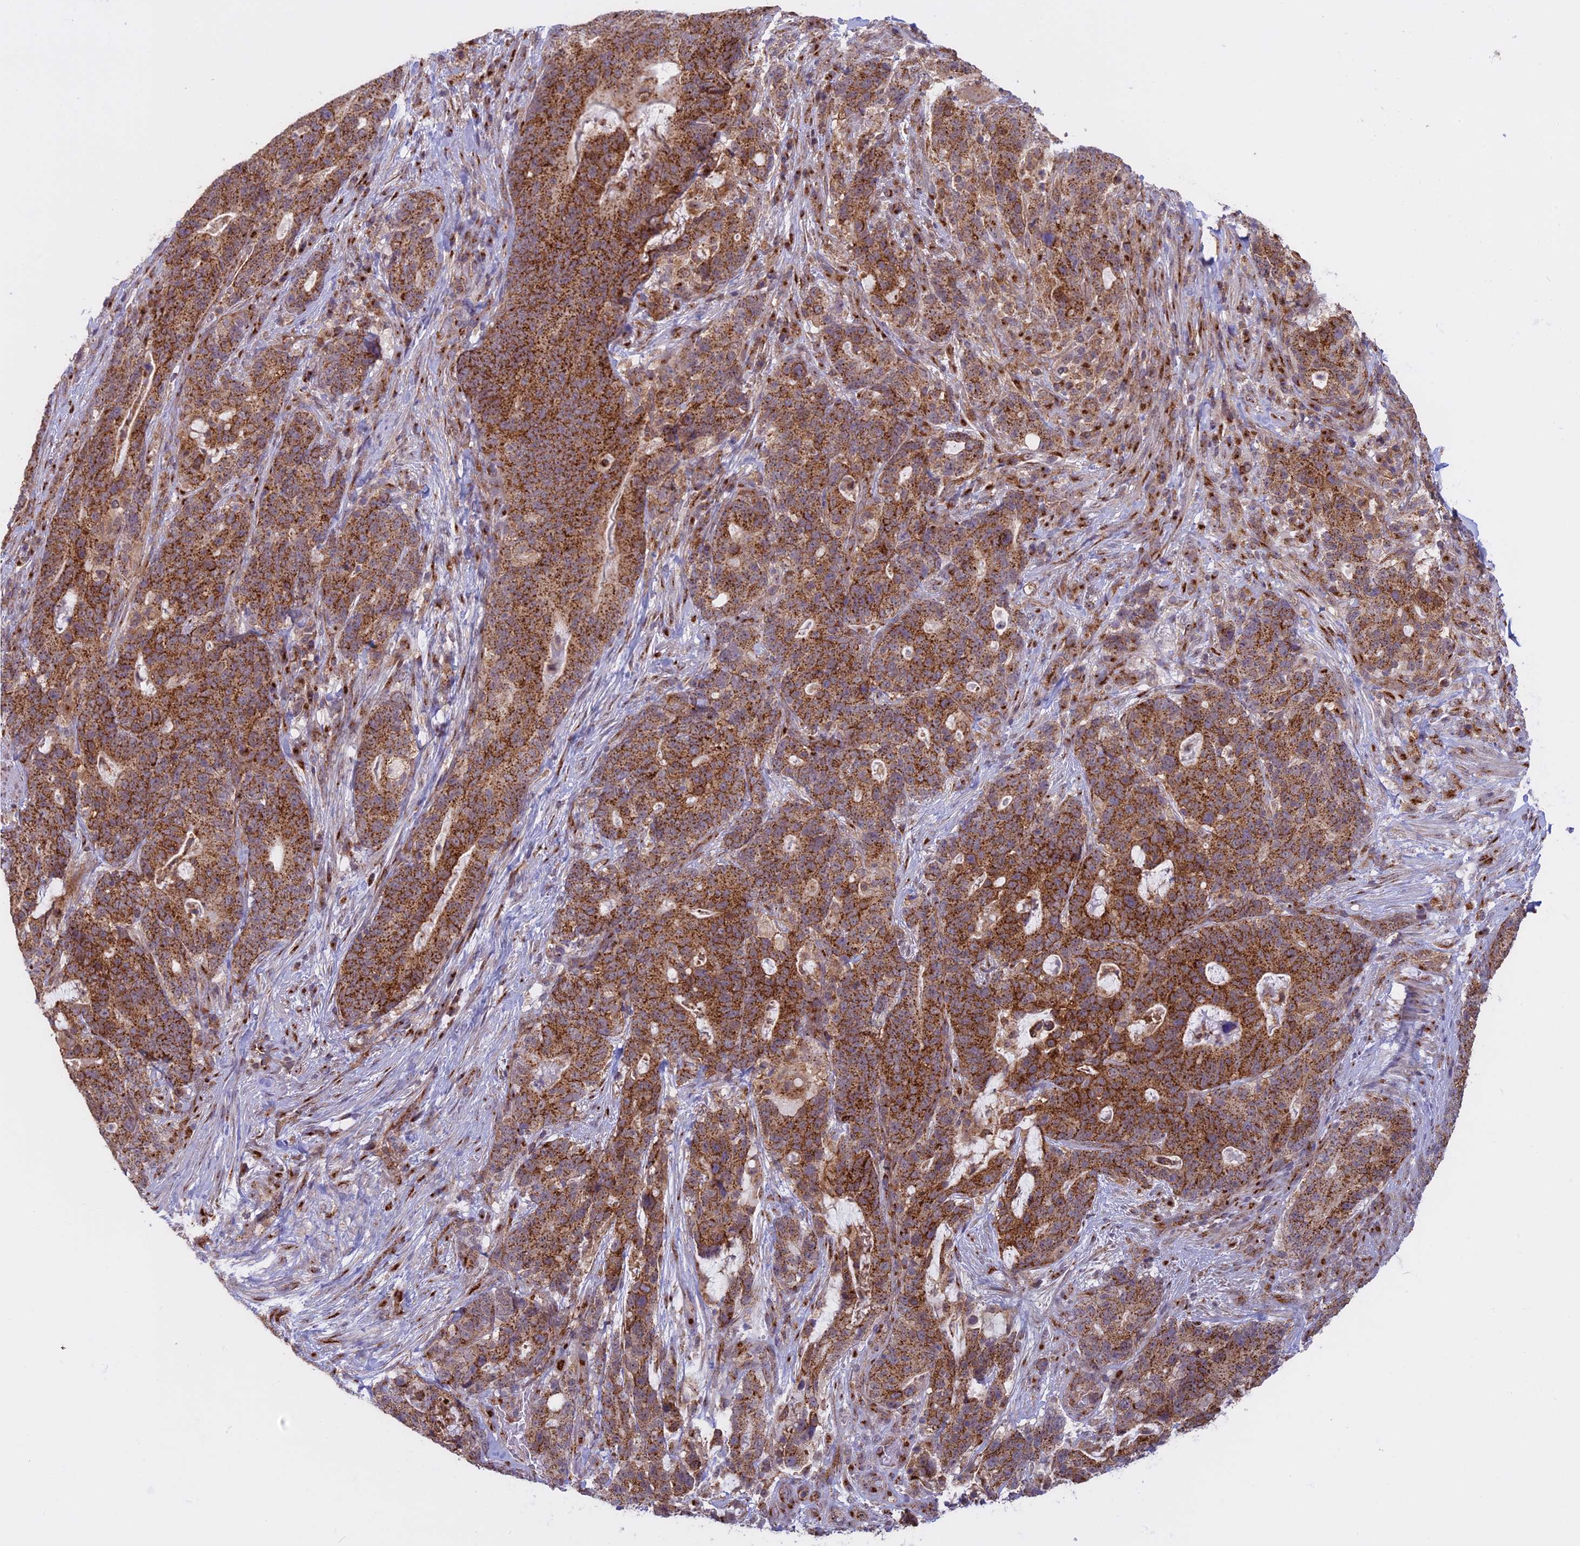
{"staining": {"intensity": "strong", "quantity": ">75%", "location": "cytoplasmic/membranous"}, "tissue": "stomach cancer", "cell_type": "Tumor cells", "image_type": "cancer", "snomed": [{"axis": "morphology", "description": "Normal tissue, NOS"}, {"axis": "morphology", "description": "Adenocarcinoma, NOS"}, {"axis": "topography", "description": "Stomach"}], "caption": "Immunohistochemical staining of stomach adenocarcinoma shows high levels of strong cytoplasmic/membranous protein positivity in about >75% of tumor cells.", "gene": "CLINT1", "patient": {"sex": "female", "age": 64}}